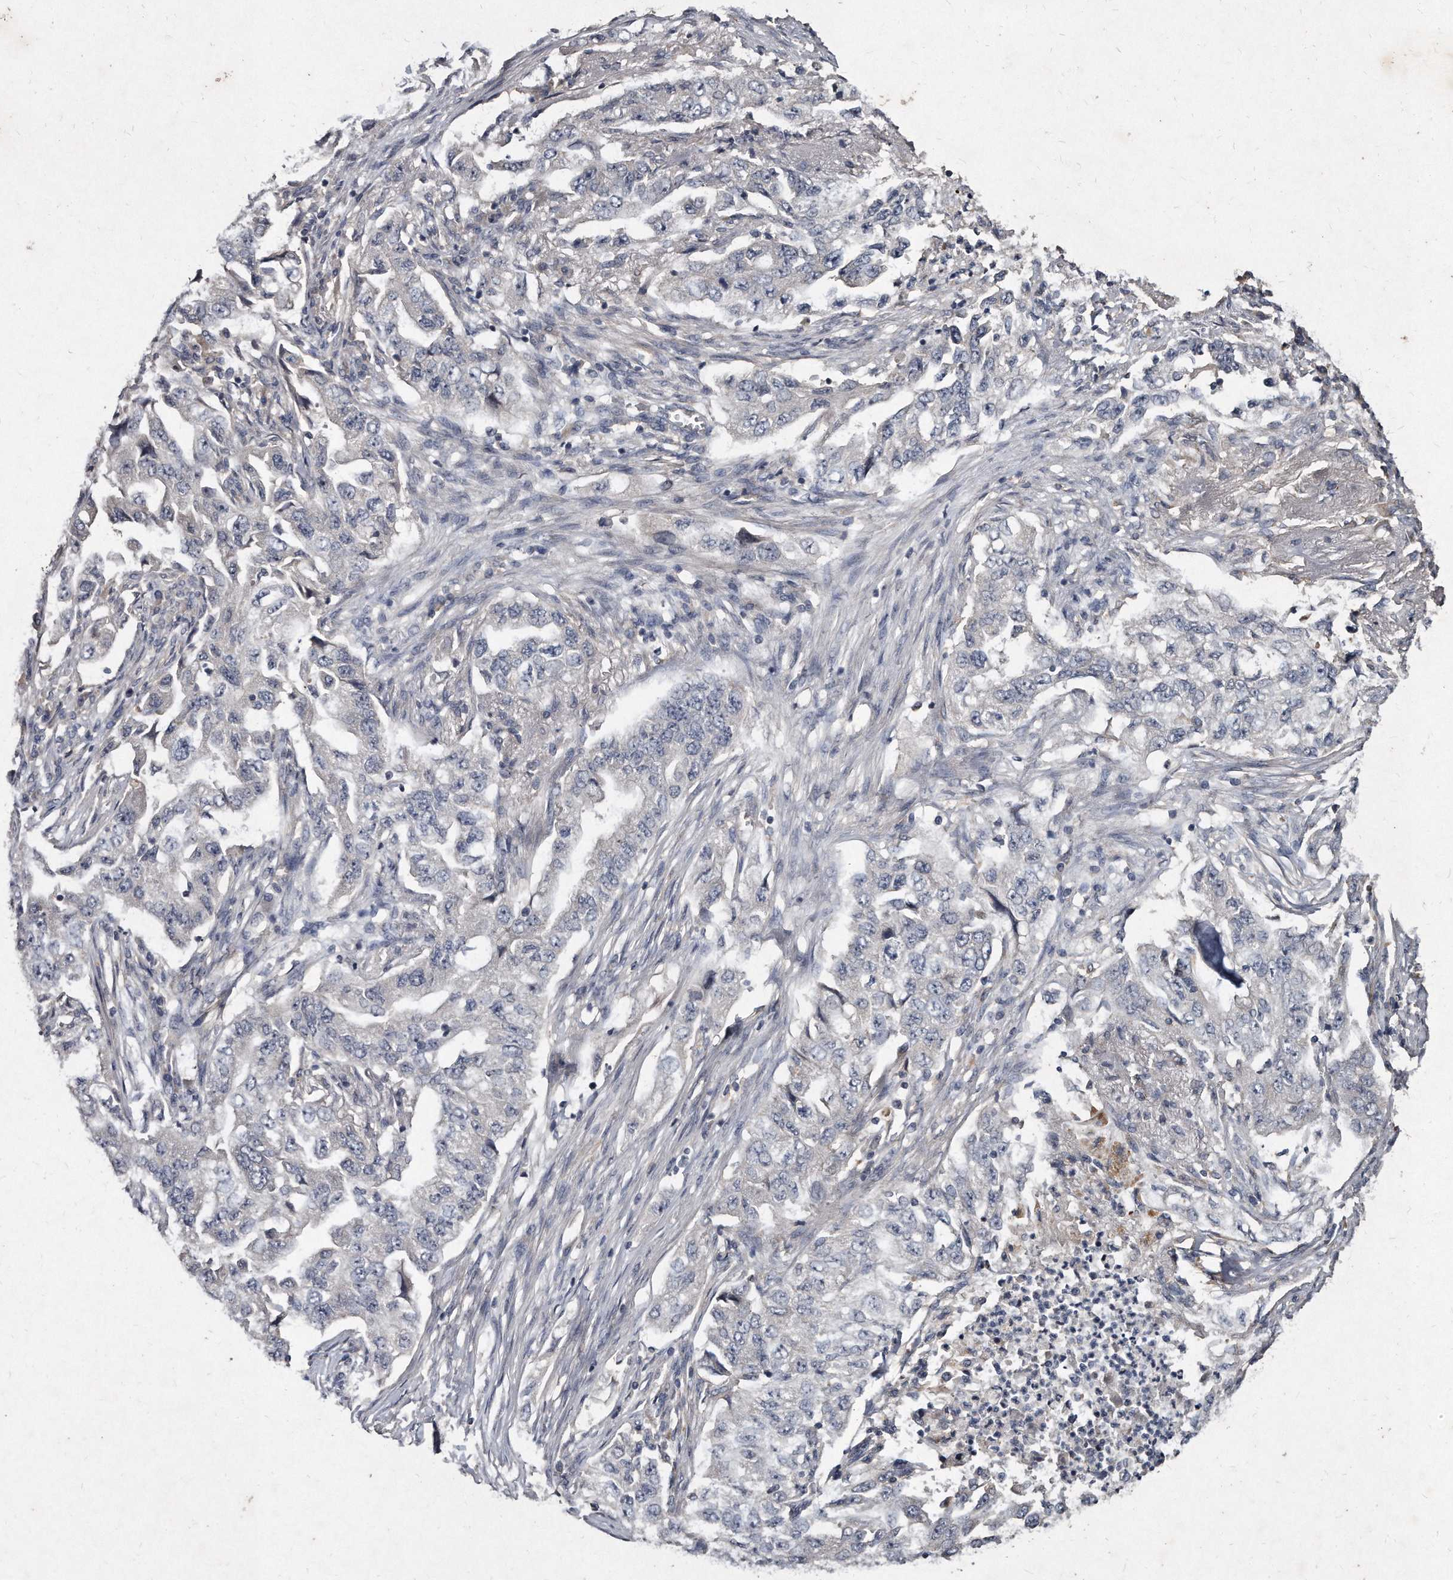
{"staining": {"intensity": "negative", "quantity": "none", "location": "none"}, "tissue": "lung cancer", "cell_type": "Tumor cells", "image_type": "cancer", "snomed": [{"axis": "morphology", "description": "Adenocarcinoma, NOS"}, {"axis": "topography", "description": "Lung"}], "caption": "DAB immunohistochemical staining of lung adenocarcinoma exhibits no significant expression in tumor cells.", "gene": "KLHDC3", "patient": {"sex": "female", "age": 51}}